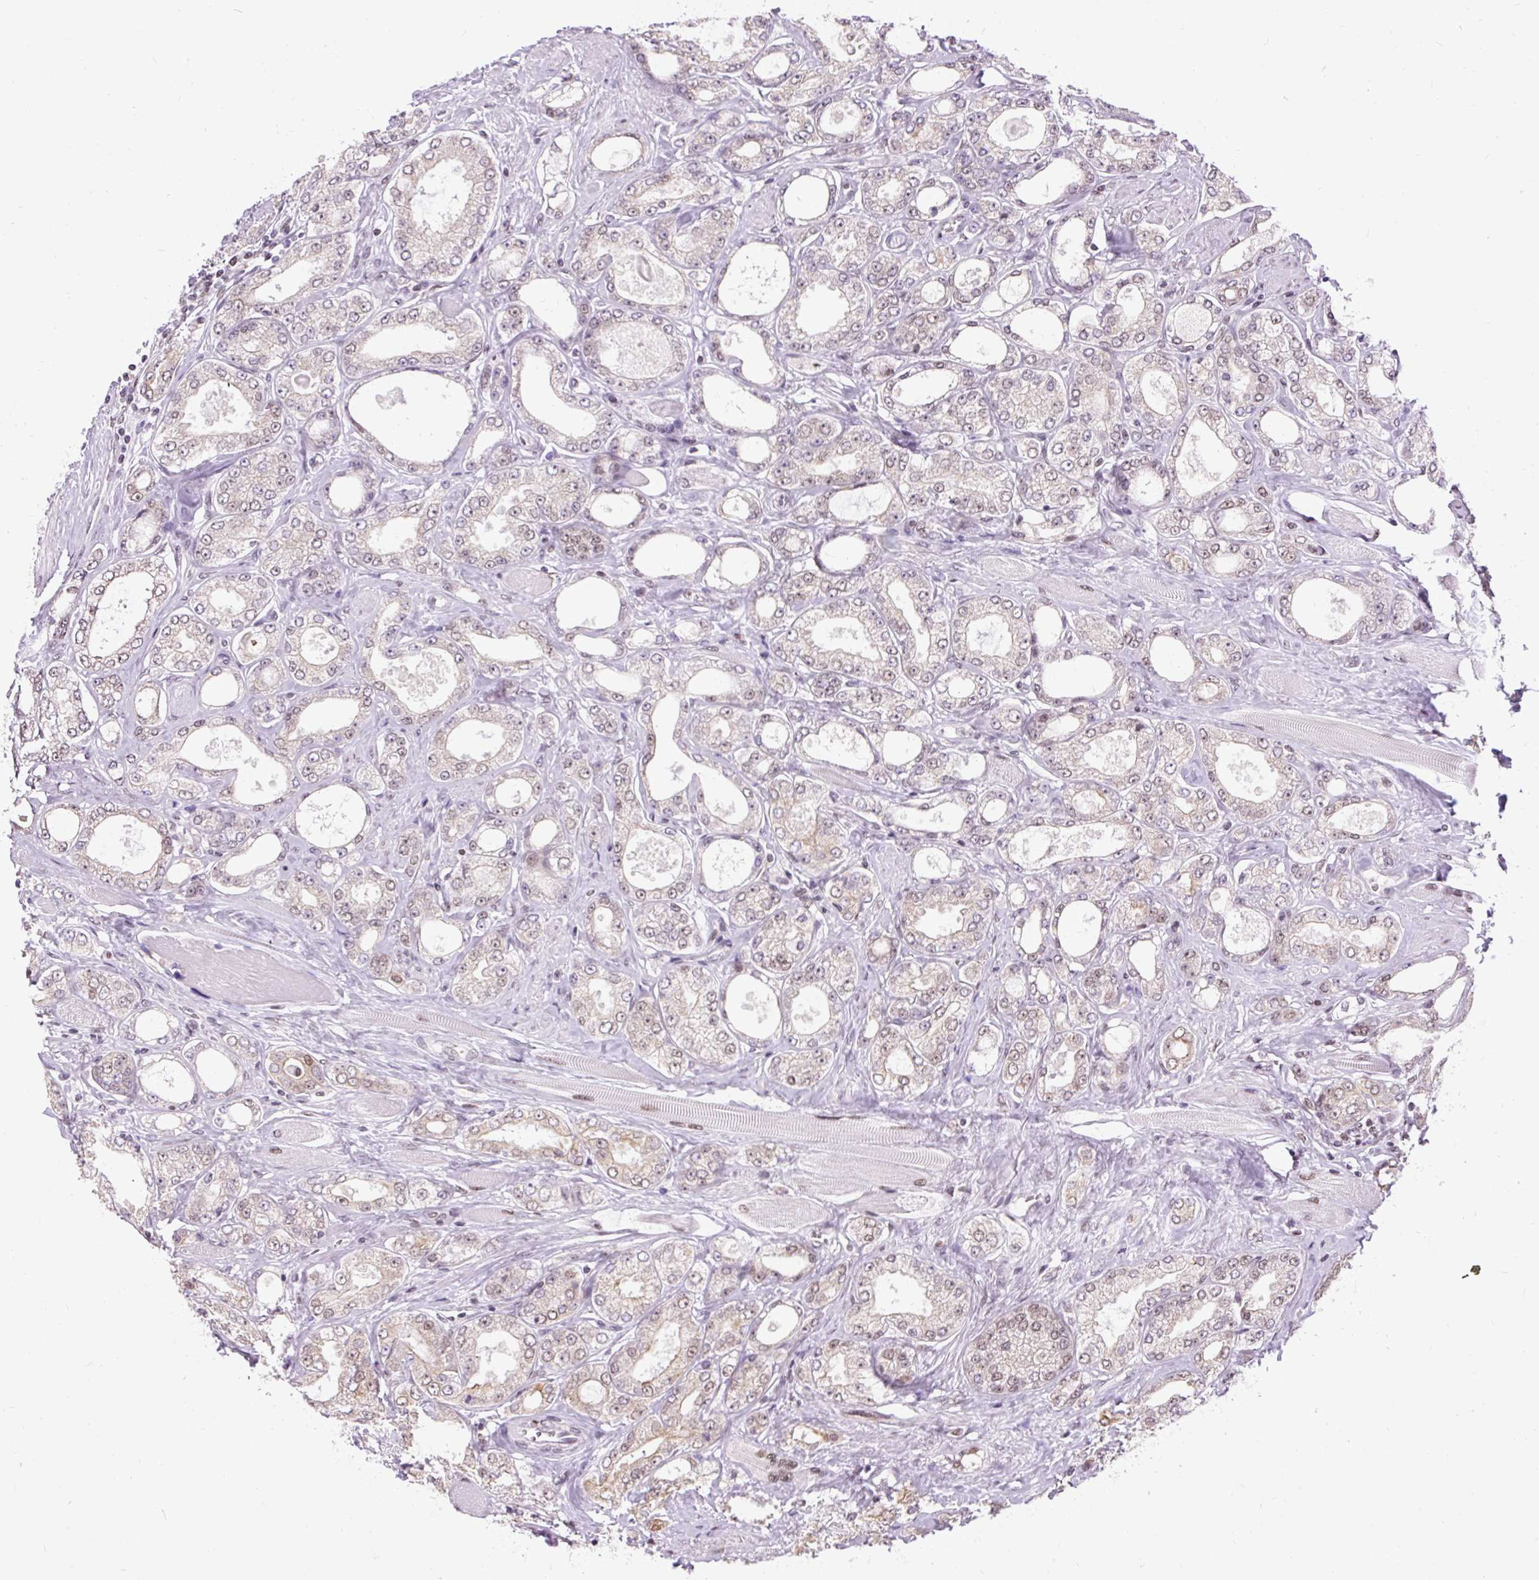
{"staining": {"intensity": "weak", "quantity": "25%-75%", "location": "nuclear"}, "tissue": "prostate cancer", "cell_type": "Tumor cells", "image_type": "cancer", "snomed": [{"axis": "morphology", "description": "Adenocarcinoma, High grade"}, {"axis": "topography", "description": "Prostate"}], "caption": "This is a micrograph of immunohistochemistry (IHC) staining of prostate cancer (adenocarcinoma (high-grade)), which shows weak staining in the nuclear of tumor cells.", "gene": "ZNF672", "patient": {"sex": "male", "age": 68}}